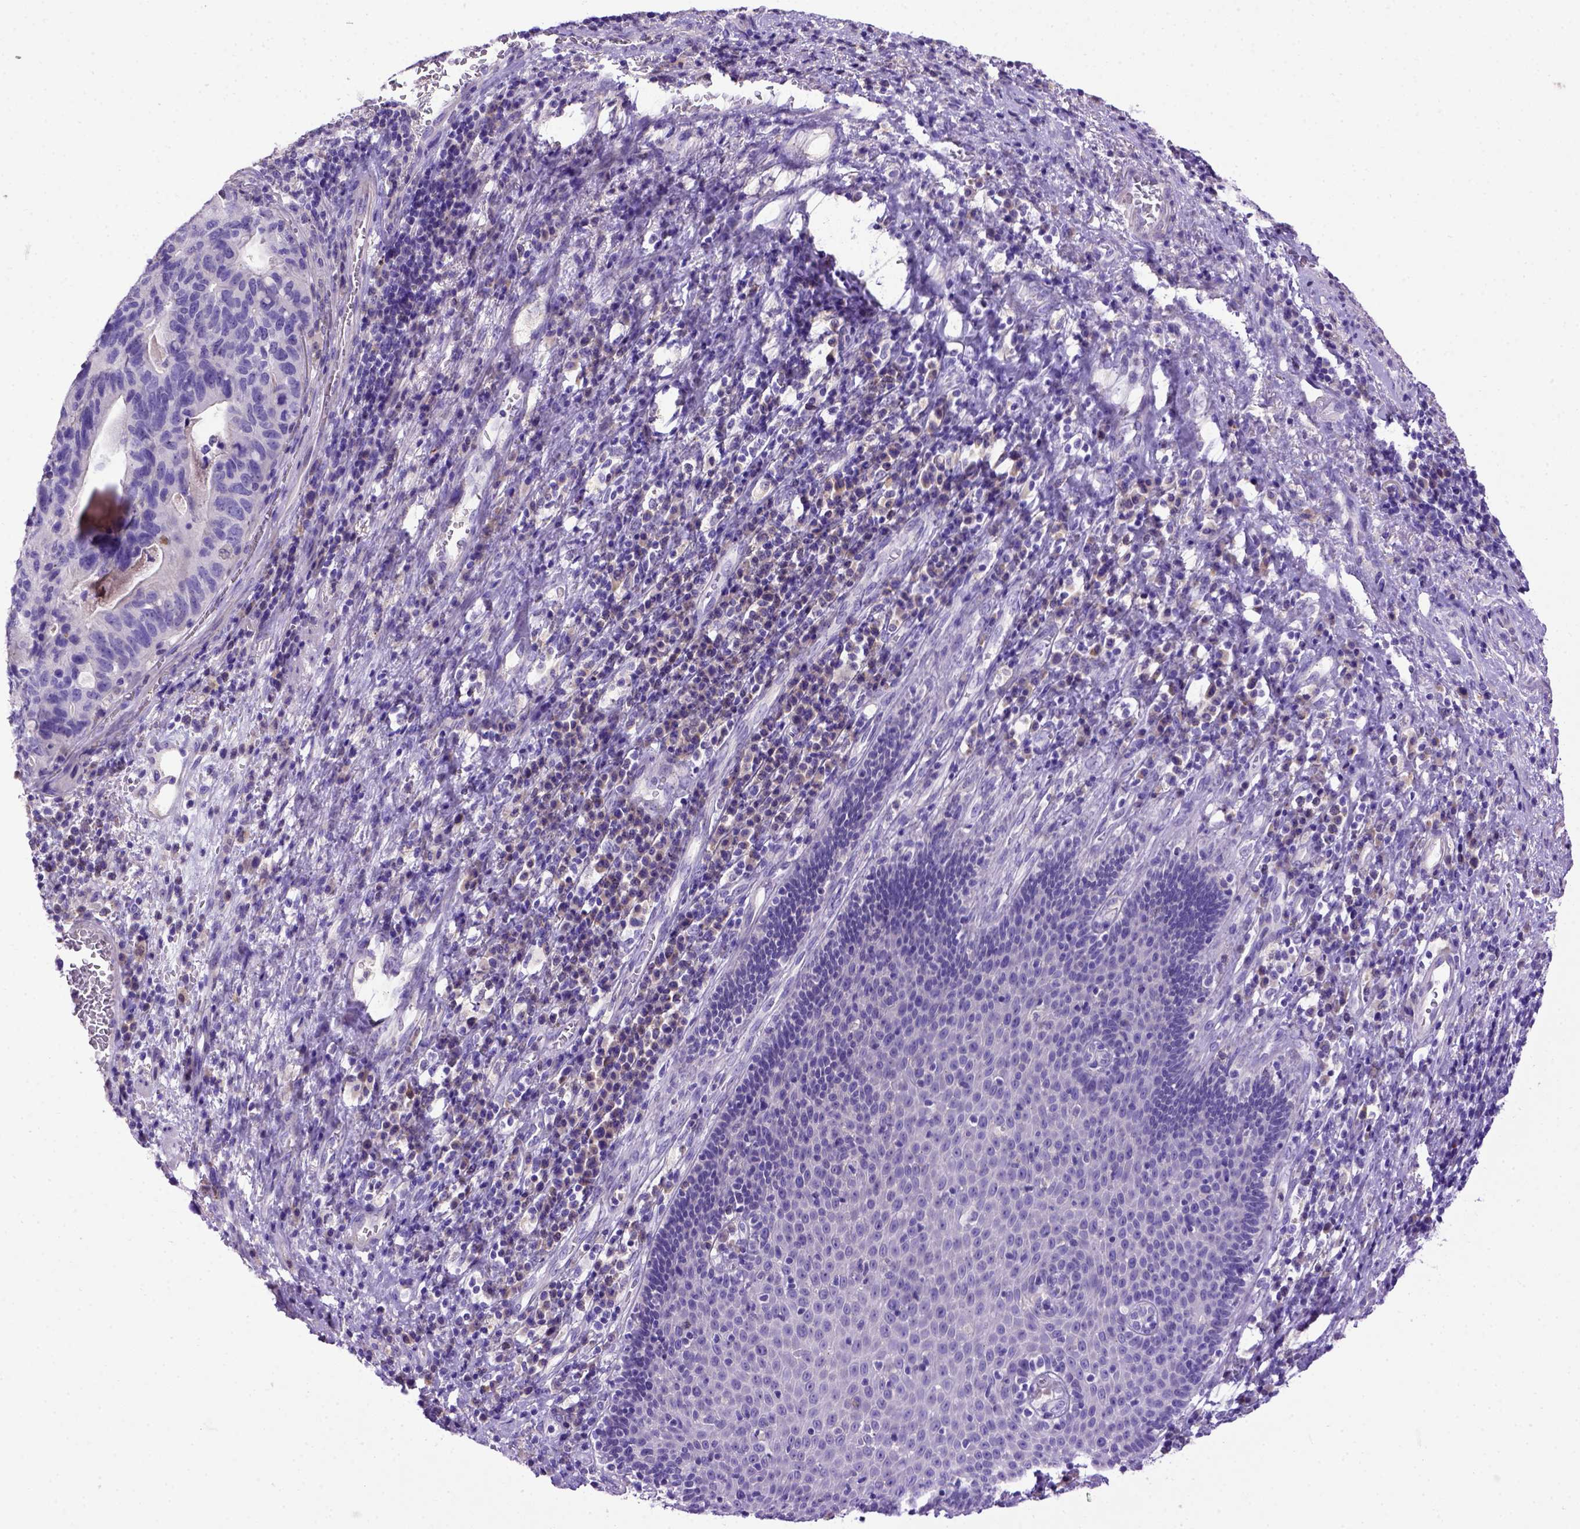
{"staining": {"intensity": "negative", "quantity": "none", "location": "none"}, "tissue": "stomach cancer", "cell_type": "Tumor cells", "image_type": "cancer", "snomed": [{"axis": "morphology", "description": "Adenocarcinoma, NOS"}, {"axis": "topography", "description": "Stomach, upper"}], "caption": "Tumor cells are negative for protein expression in human stomach cancer (adenocarcinoma).", "gene": "ADAM12", "patient": {"sex": "female", "age": 67}}